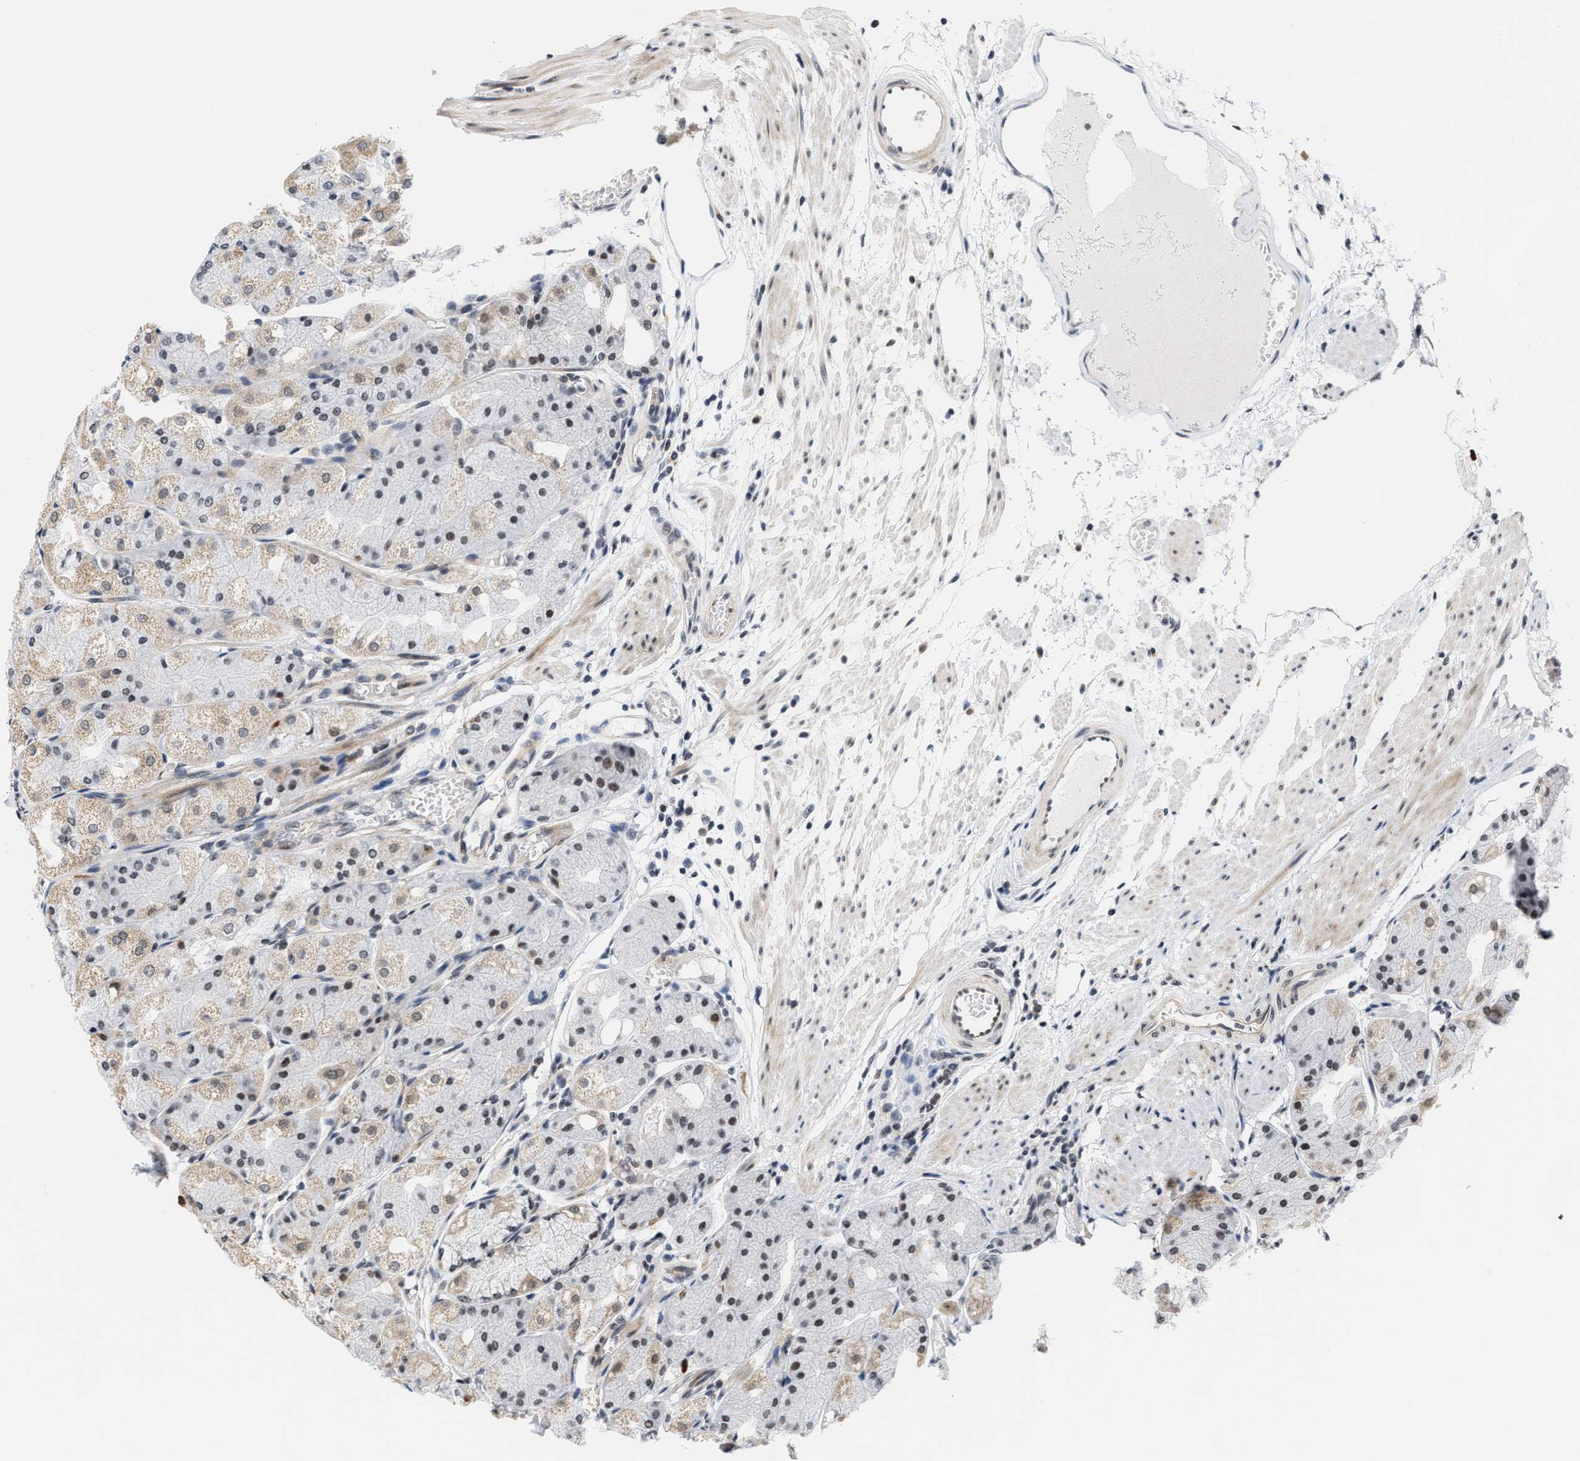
{"staining": {"intensity": "weak", "quantity": "<25%", "location": "cytoplasmic/membranous,nuclear"}, "tissue": "stomach", "cell_type": "Glandular cells", "image_type": "normal", "snomed": [{"axis": "morphology", "description": "Normal tissue, NOS"}, {"axis": "topography", "description": "Stomach, upper"}], "caption": "Immunohistochemistry (IHC) of unremarkable stomach reveals no staining in glandular cells.", "gene": "ANKRD6", "patient": {"sex": "male", "age": 72}}